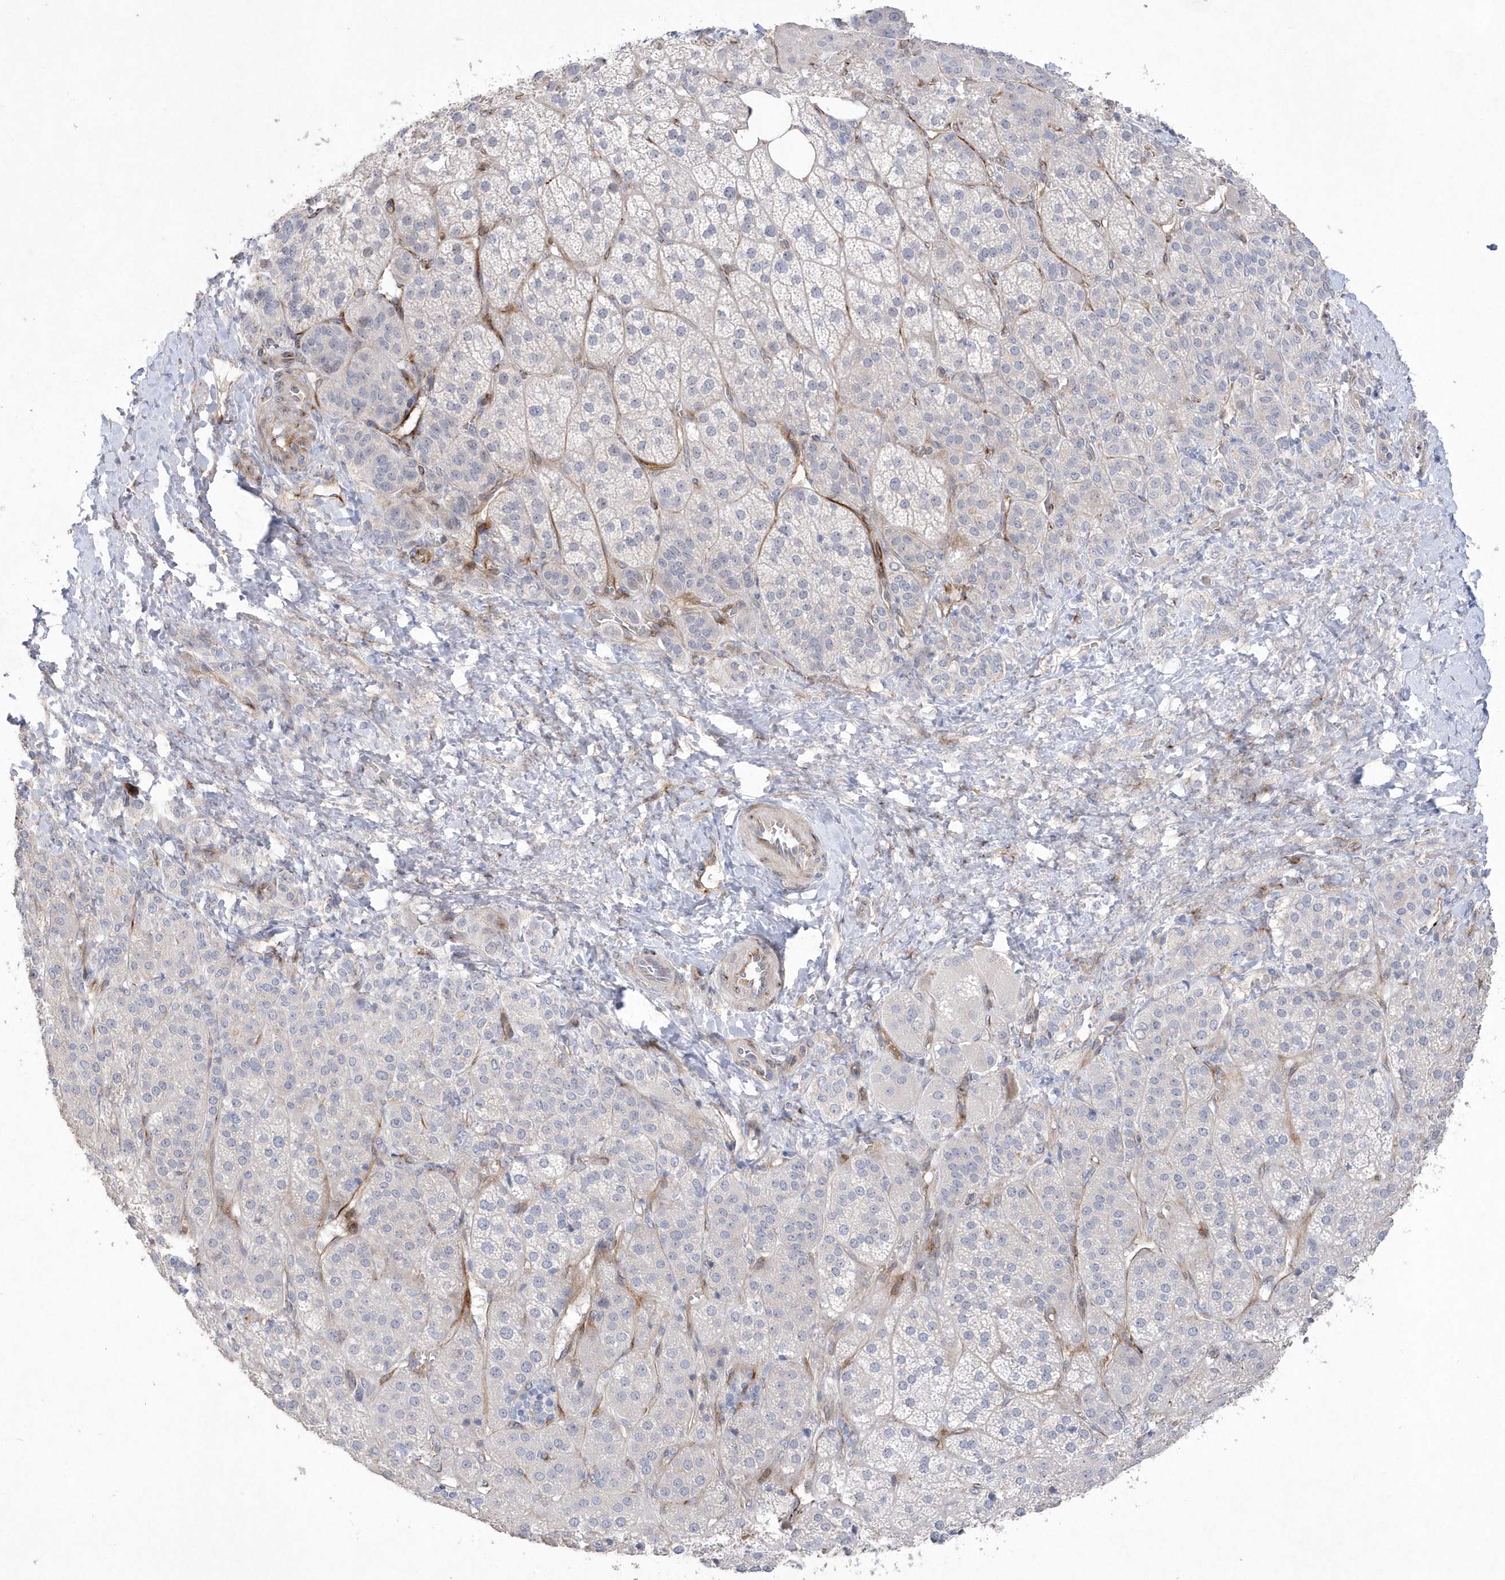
{"staining": {"intensity": "negative", "quantity": "none", "location": "none"}, "tissue": "adrenal gland", "cell_type": "Glandular cells", "image_type": "normal", "snomed": [{"axis": "morphology", "description": "Normal tissue, NOS"}, {"axis": "topography", "description": "Adrenal gland"}], "caption": "DAB (3,3'-diaminobenzidine) immunohistochemical staining of unremarkable human adrenal gland exhibits no significant staining in glandular cells.", "gene": "TMEM132B", "patient": {"sex": "female", "age": 57}}